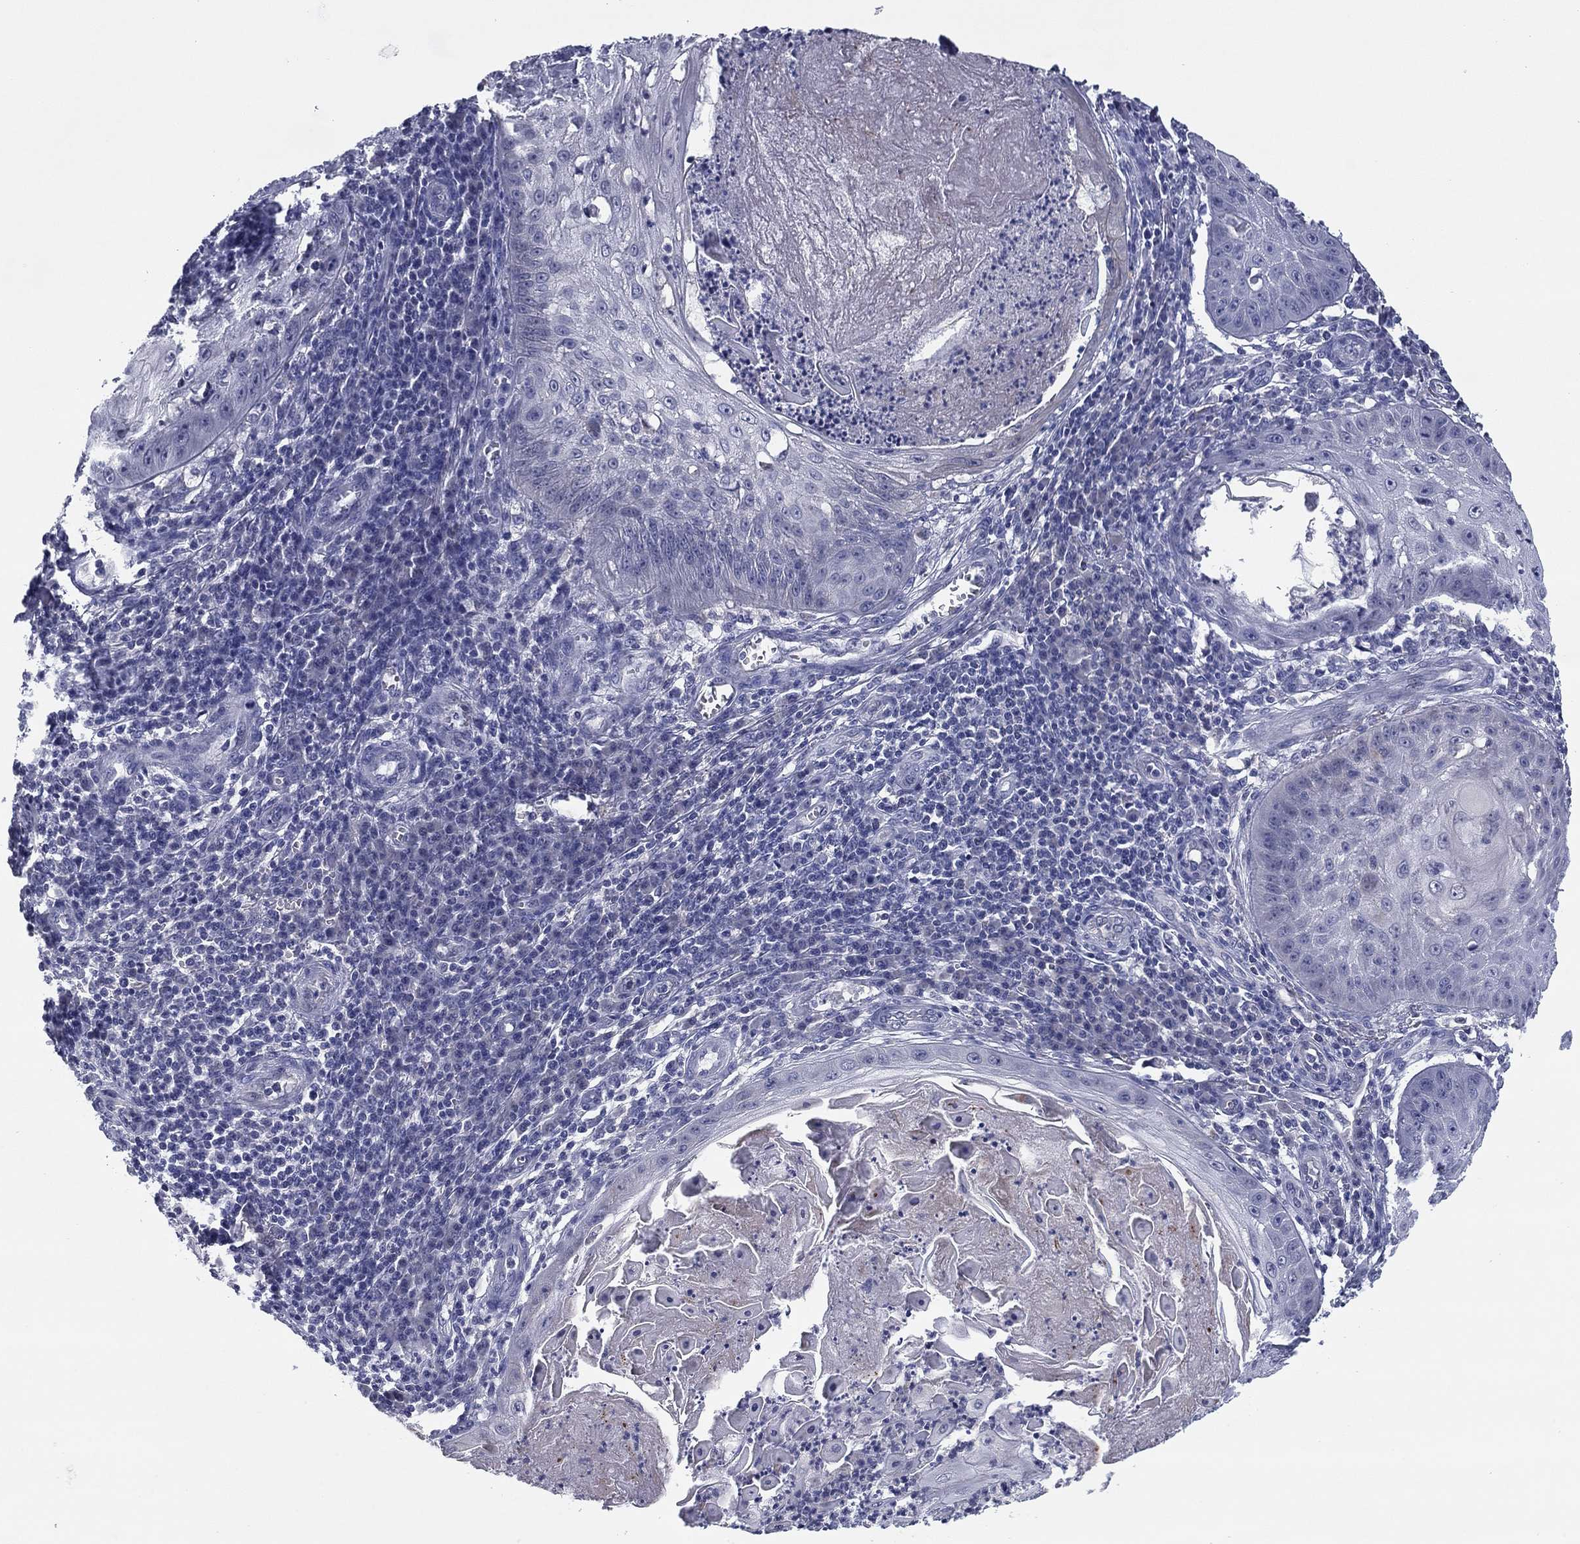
{"staining": {"intensity": "negative", "quantity": "none", "location": "none"}, "tissue": "skin cancer", "cell_type": "Tumor cells", "image_type": "cancer", "snomed": [{"axis": "morphology", "description": "Squamous cell carcinoma, NOS"}, {"axis": "topography", "description": "Skin"}], "caption": "DAB immunohistochemical staining of squamous cell carcinoma (skin) exhibits no significant expression in tumor cells.", "gene": "REXO5", "patient": {"sex": "male", "age": 70}}